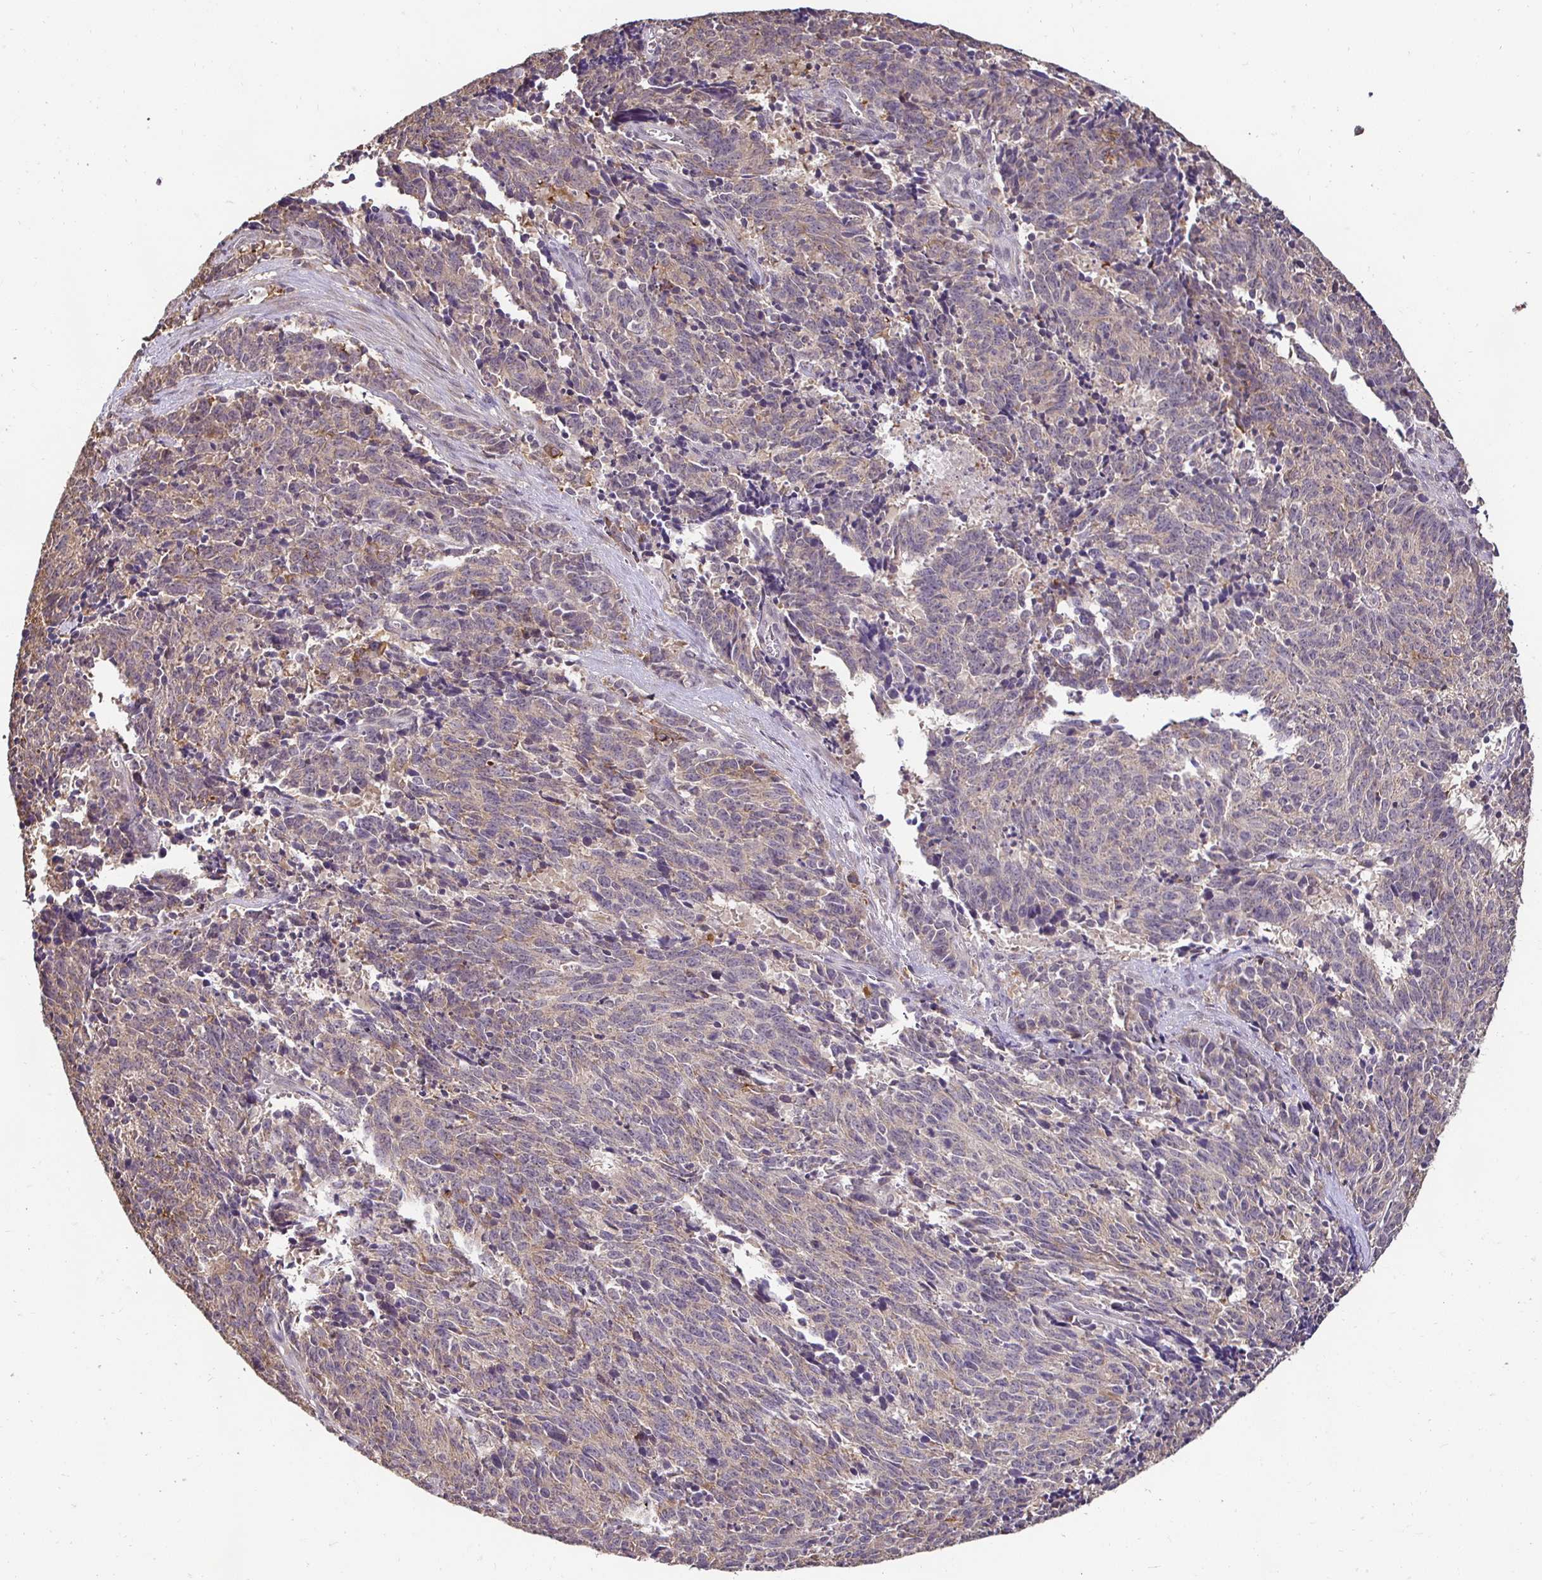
{"staining": {"intensity": "weak", "quantity": "25%-75%", "location": "cytoplasmic/membranous"}, "tissue": "cervical cancer", "cell_type": "Tumor cells", "image_type": "cancer", "snomed": [{"axis": "morphology", "description": "Squamous cell carcinoma, NOS"}, {"axis": "topography", "description": "Cervix"}], "caption": "Protein staining displays weak cytoplasmic/membranous positivity in about 25%-75% of tumor cells in cervical cancer (squamous cell carcinoma).", "gene": "RHEBL1", "patient": {"sex": "female", "age": 29}}